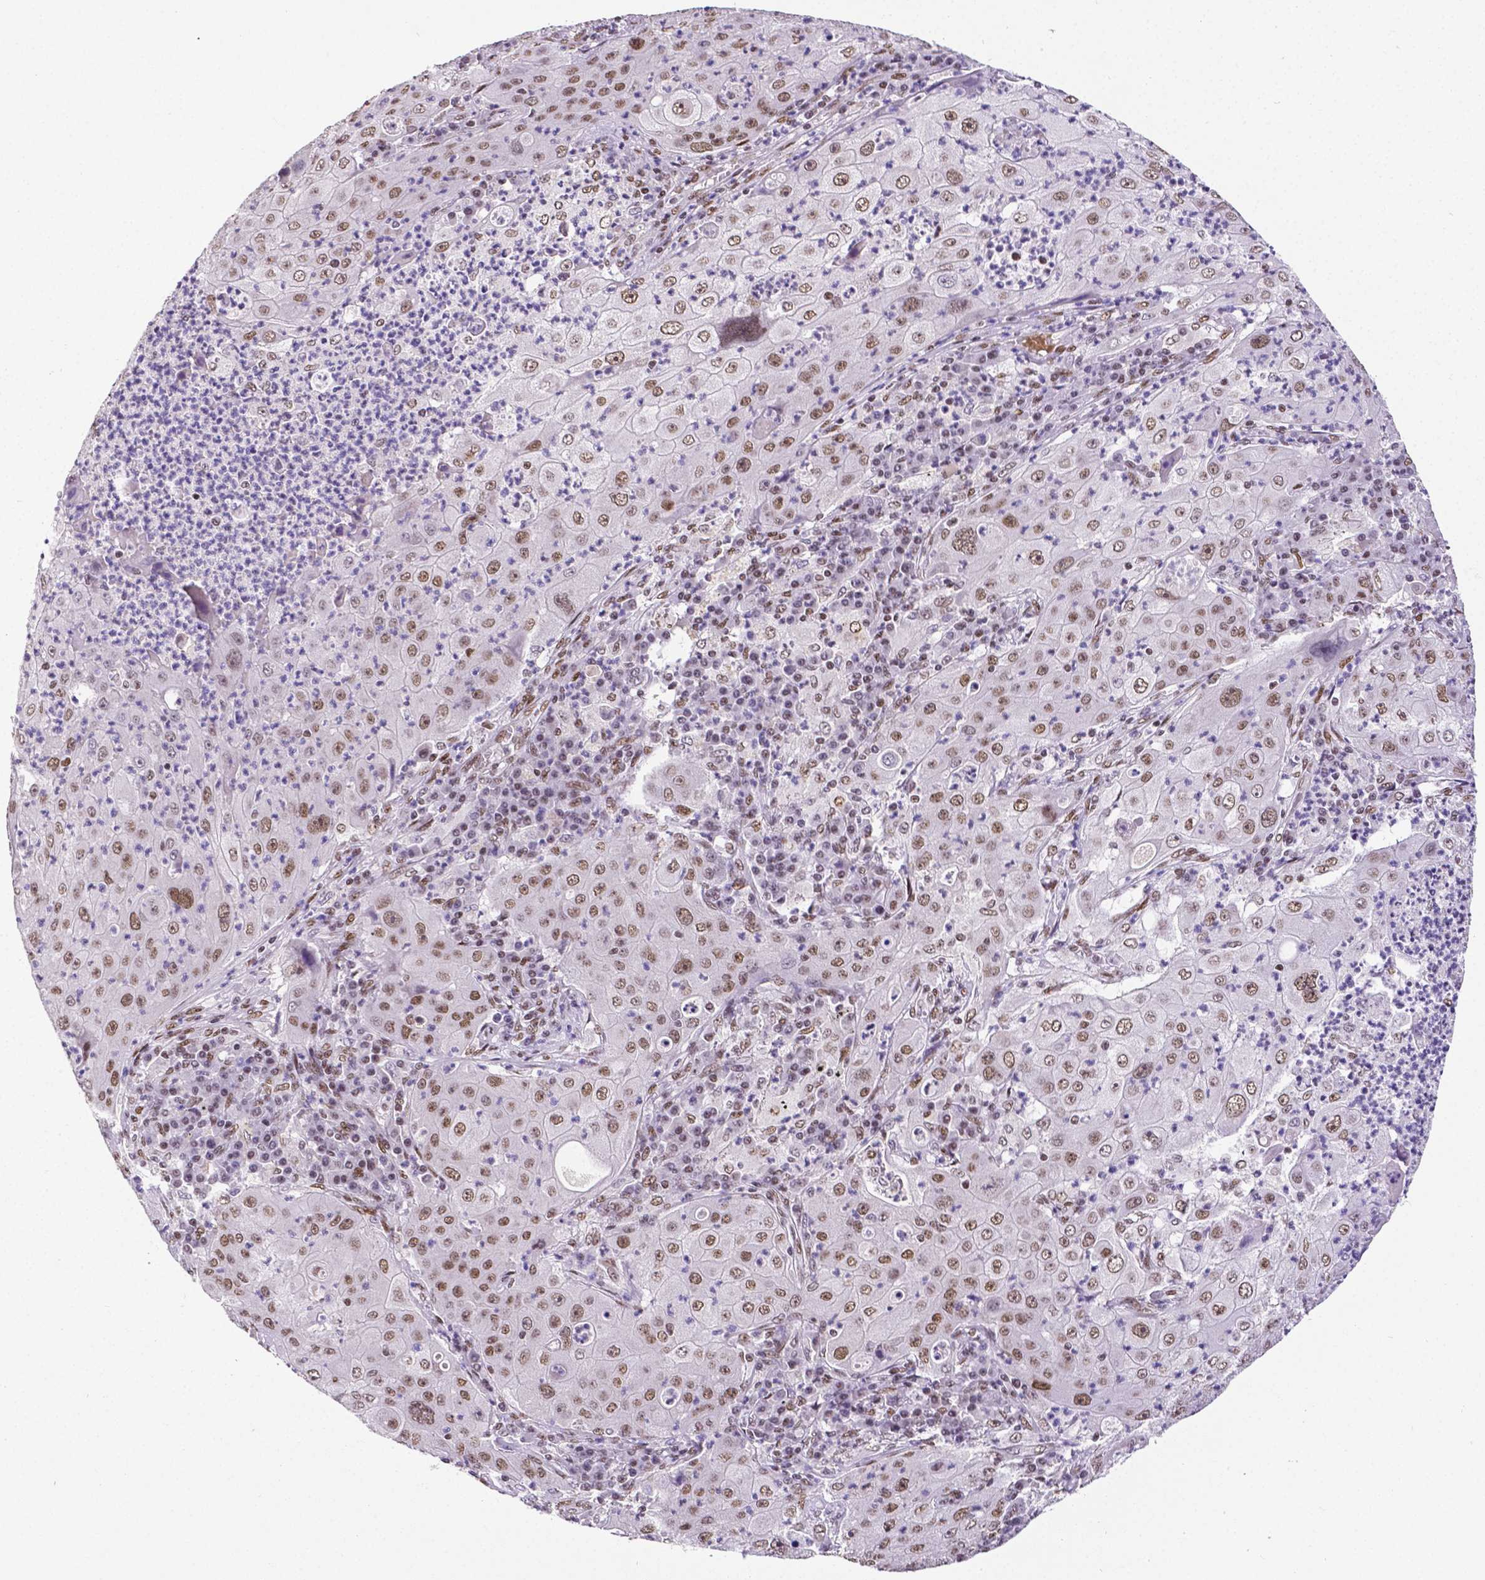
{"staining": {"intensity": "moderate", "quantity": ">75%", "location": "nuclear"}, "tissue": "lung cancer", "cell_type": "Tumor cells", "image_type": "cancer", "snomed": [{"axis": "morphology", "description": "Squamous cell carcinoma, NOS"}, {"axis": "topography", "description": "Lung"}], "caption": "A brown stain highlights moderate nuclear expression of a protein in human lung squamous cell carcinoma tumor cells. Nuclei are stained in blue.", "gene": "REST", "patient": {"sex": "female", "age": 59}}